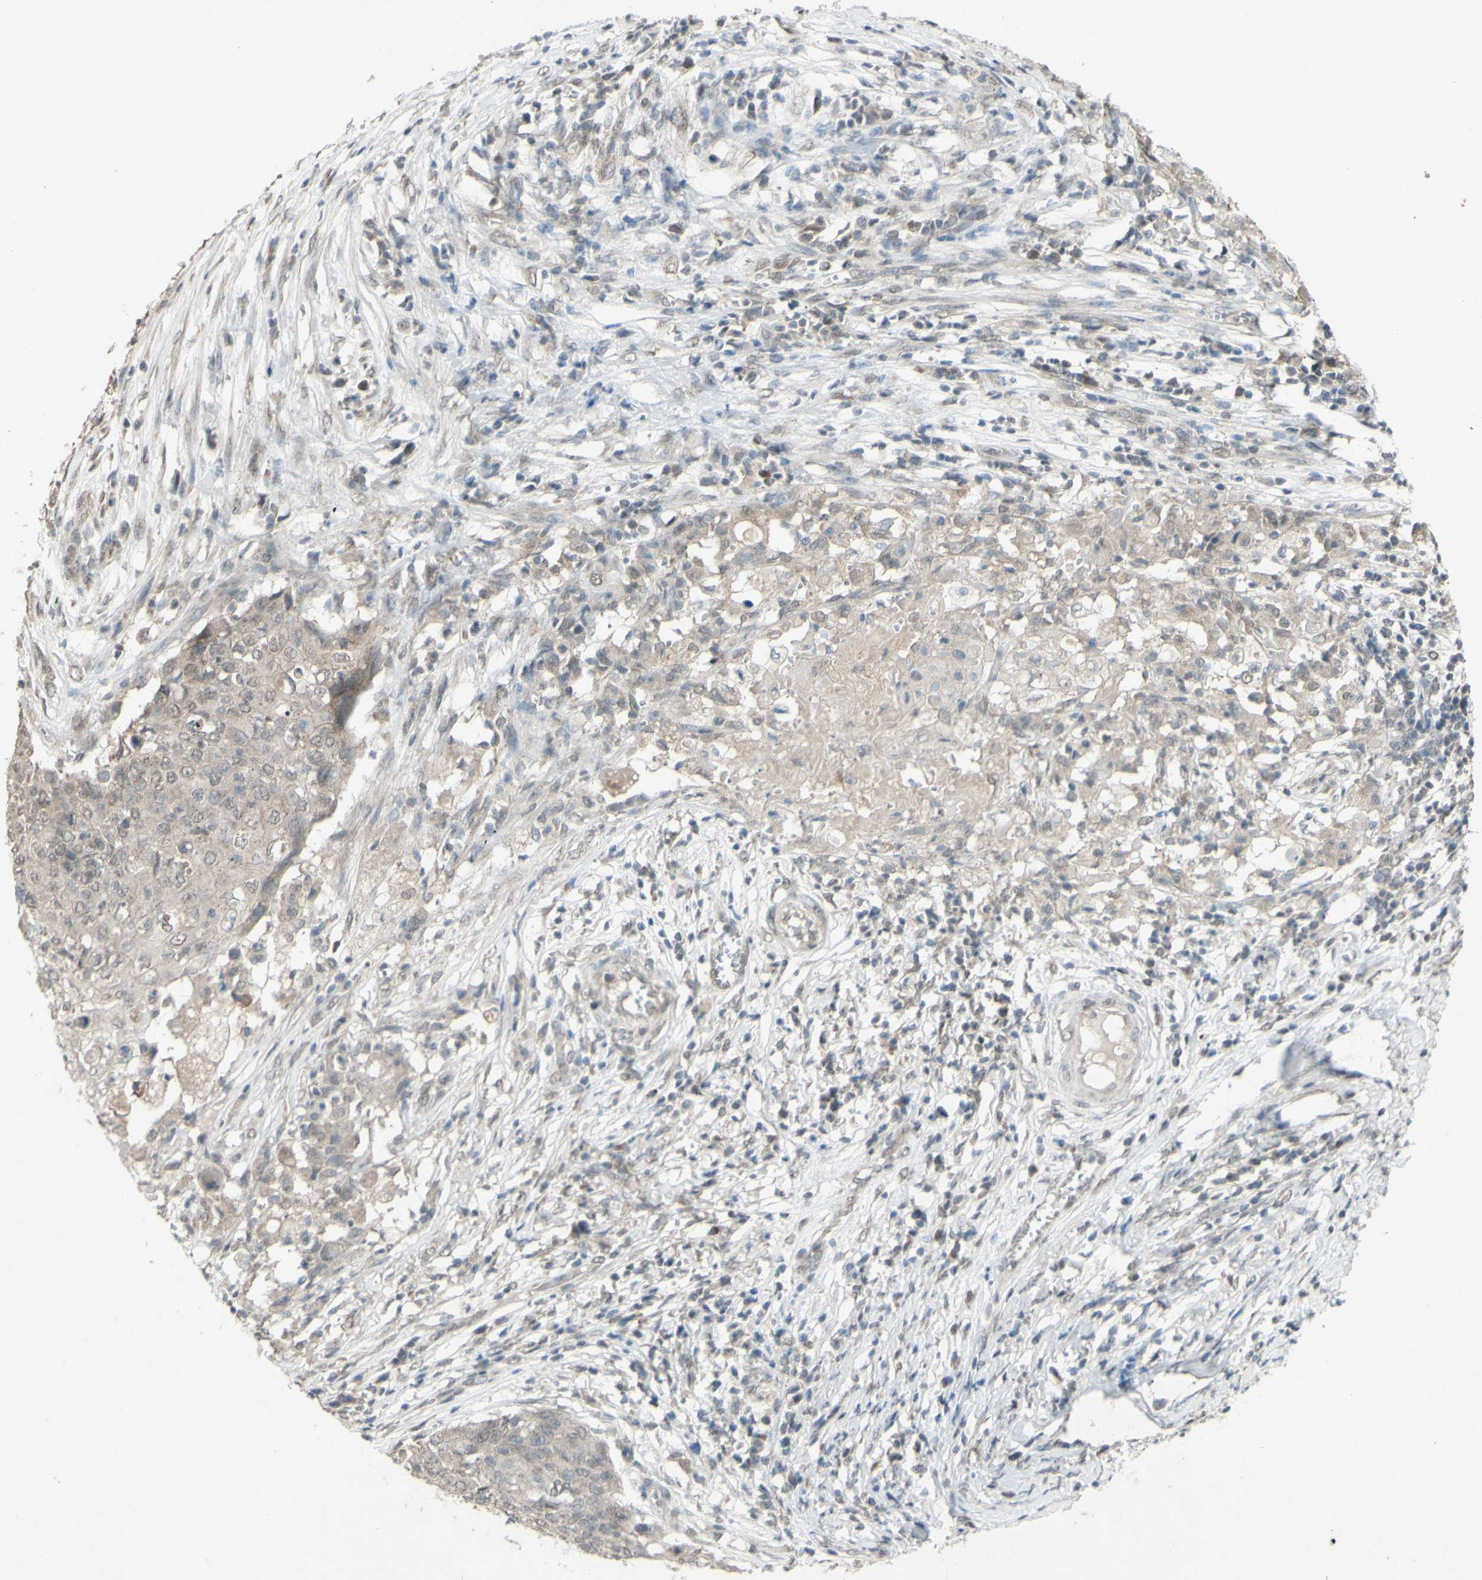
{"staining": {"intensity": "weak", "quantity": ">75%", "location": "cytoplasmic/membranous"}, "tissue": "cervical cancer", "cell_type": "Tumor cells", "image_type": "cancer", "snomed": [{"axis": "morphology", "description": "Squamous cell carcinoma, NOS"}, {"axis": "topography", "description": "Cervix"}], "caption": "There is low levels of weak cytoplasmic/membranous staining in tumor cells of cervical squamous cell carcinoma, as demonstrated by immunohistochemical staining (brown color).", "gene": "CDCP1", "patient": {"sex": "female", "age": 39}}